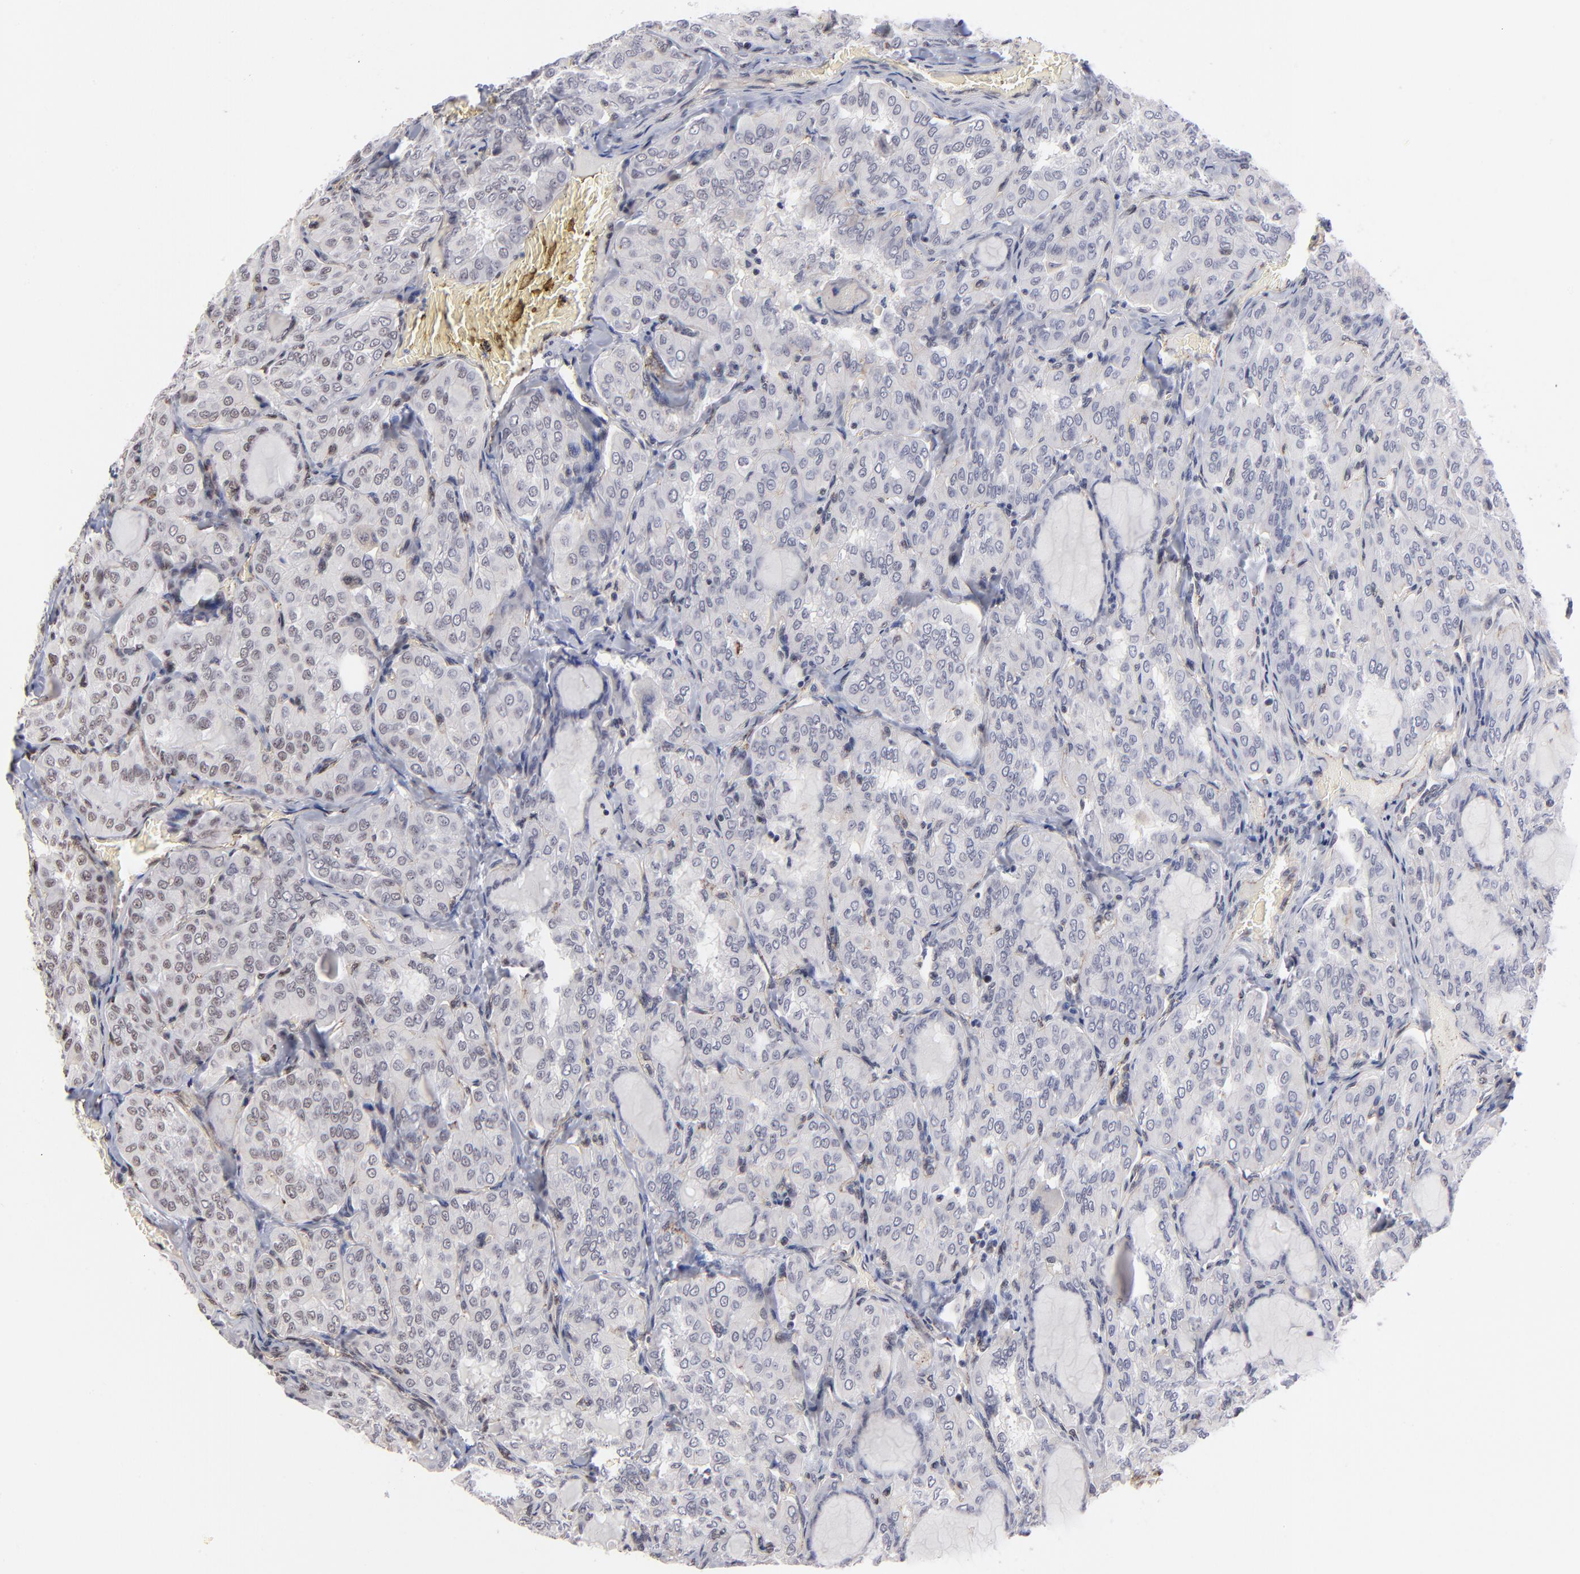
{"staining": {"intensity": "negative", "quantity": "none", "location": "none"}, "tissue": "thyroid cancer", "cell_type": "Tumor cells", "image_type": "cancer", "snomed": [{"axis": "morphology", "description": "Papillary adenocarcinoma, NOS"}, {"axis": "topography", "description": "Thyroid gland"}], "caption": "High power microscopy photomicrograph of an immunohistochemistry (IHC) photomicrograph of thyroid cancer (papillary adenocarcinoma), revealing no significant expression in tumor cells.", "gene": "GABPA", "patient": {"sex": "male", "age": 20}}